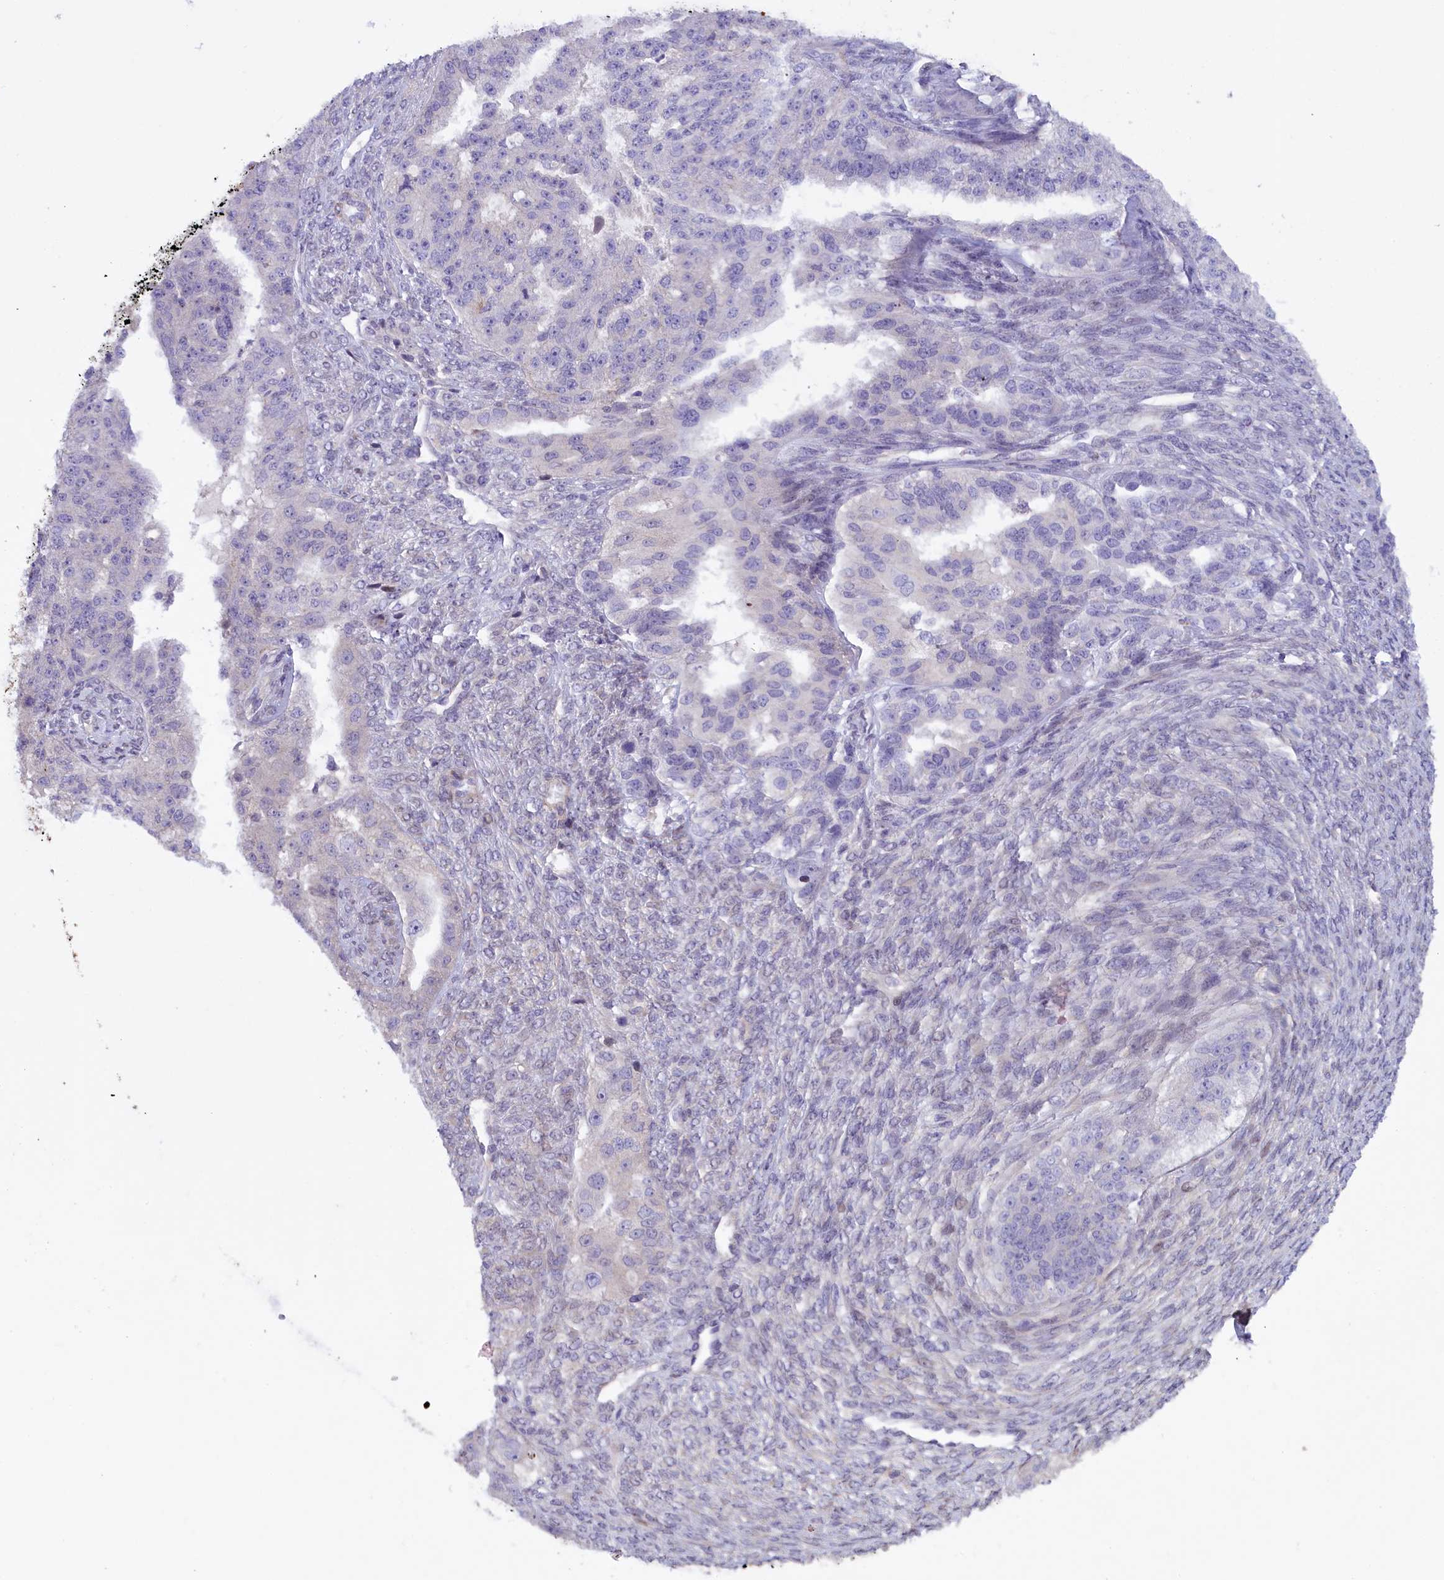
{"staining": {"intensity": "negative", "quantity": "none", "location": "none"}, "tissue": "ovarian cancer", "cell_type": "Tumor cells", "image_type": "cancer", "snomed": [{"axis": "morphology", "description": "Cystadenocarcinoma, serous, NOS"}, {"axis": "topography", "description": "Ovary"}], "caption": "Immunohistochemistry (IHC) of ovarian cancer demonstrates no expression in tumor cells.", "gene": "MAN2C1", "patient": {"sex": "female", "age": 58}}